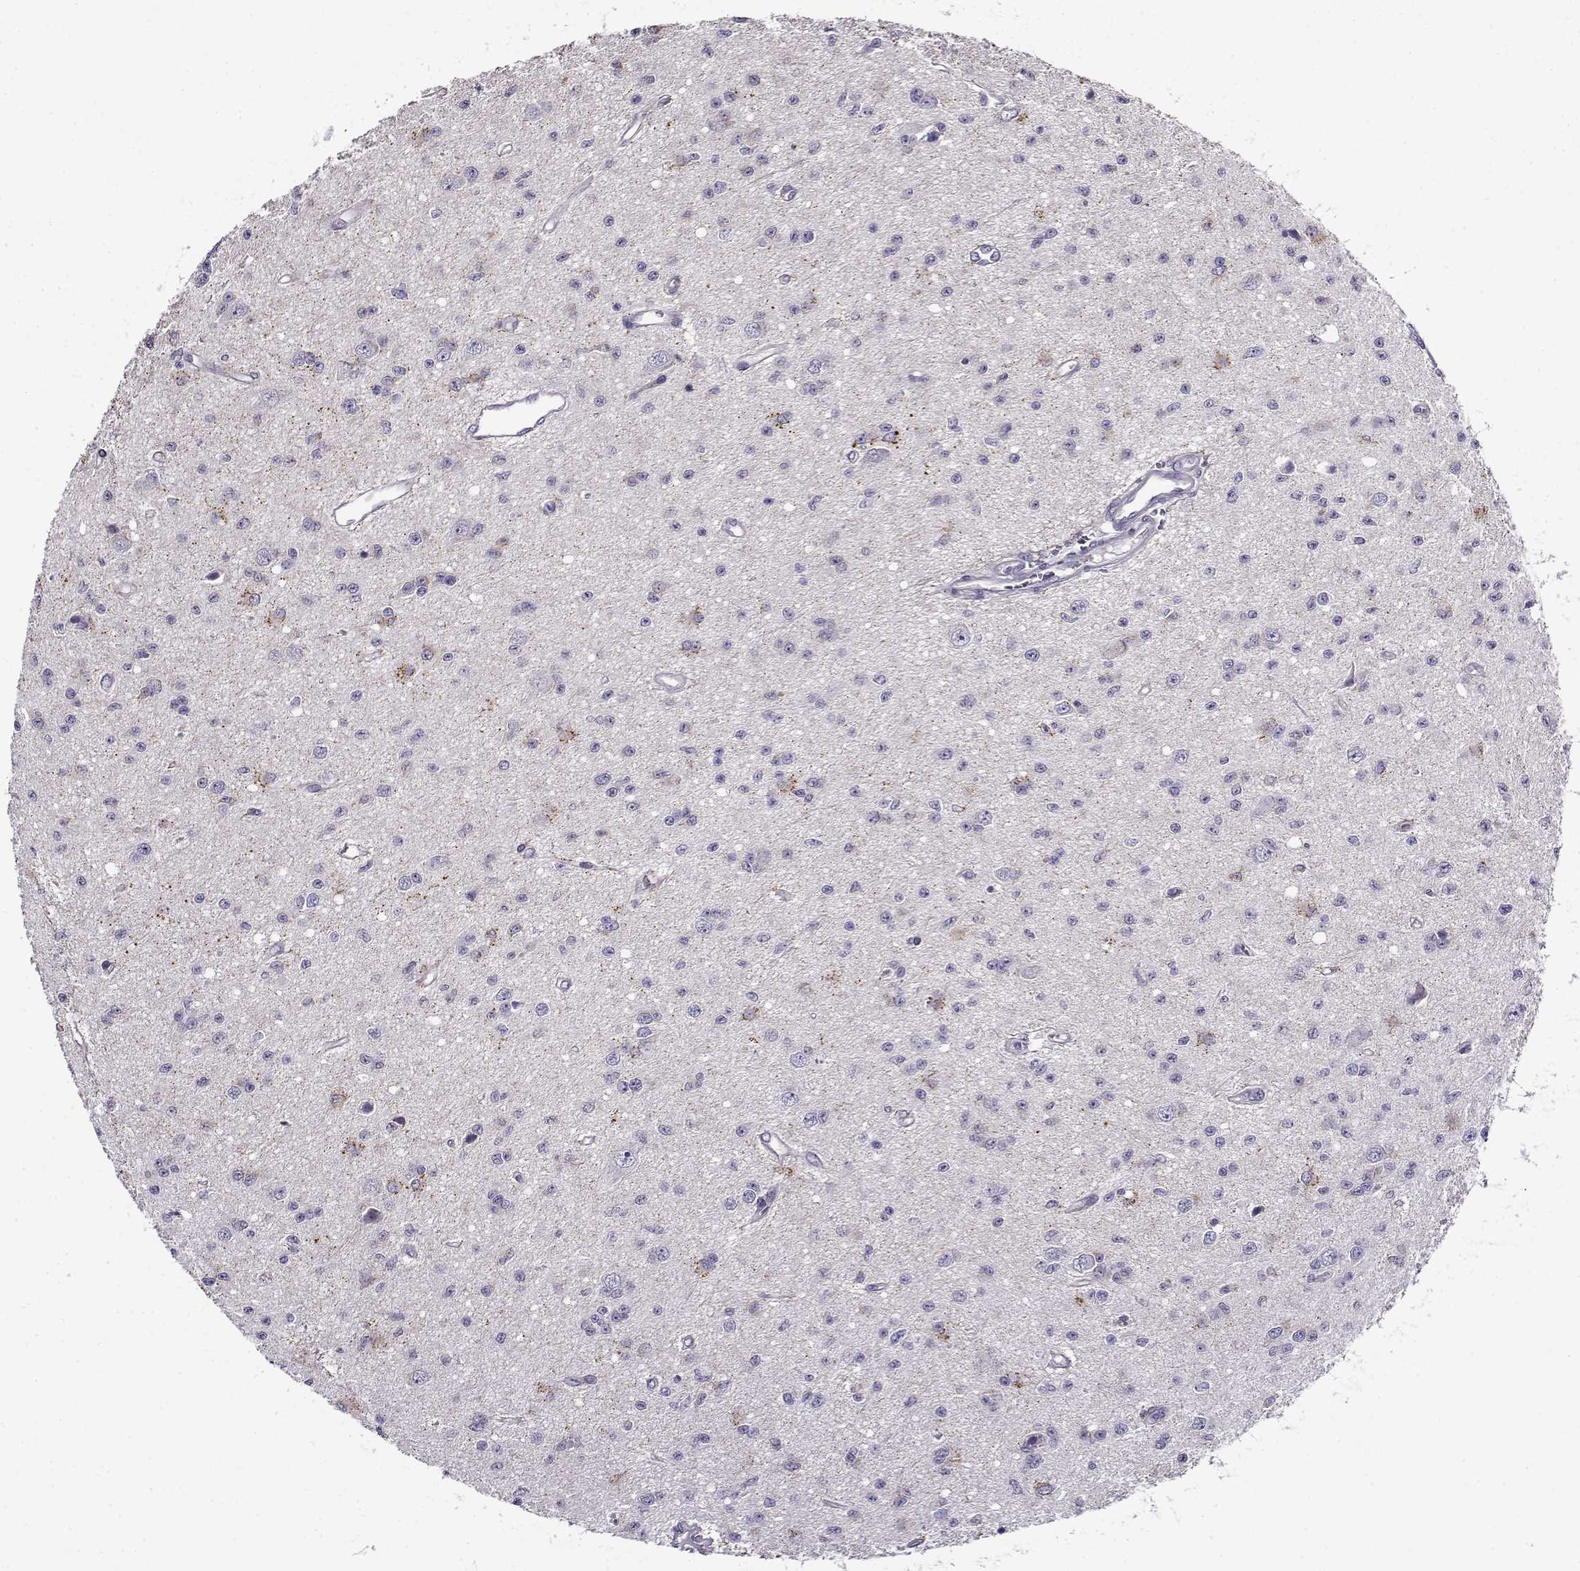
{"staining": {"intensity": "negative", "quantity": "none", "location": "none"}, "tissue": "glioma", "cell_type": "Tumor cells", "image_type": "cancer", "snomed": [{"axis": "morphology", "description": "Glioma, malignant, Low grade"}, {"axis": "topography", "description": "Brain"}], "caption": "This is an IHC image of glioma. There is no positivity in tumor cells.", "gene": "FEZF1", "patient": {"sex": "female", "age": 45}}